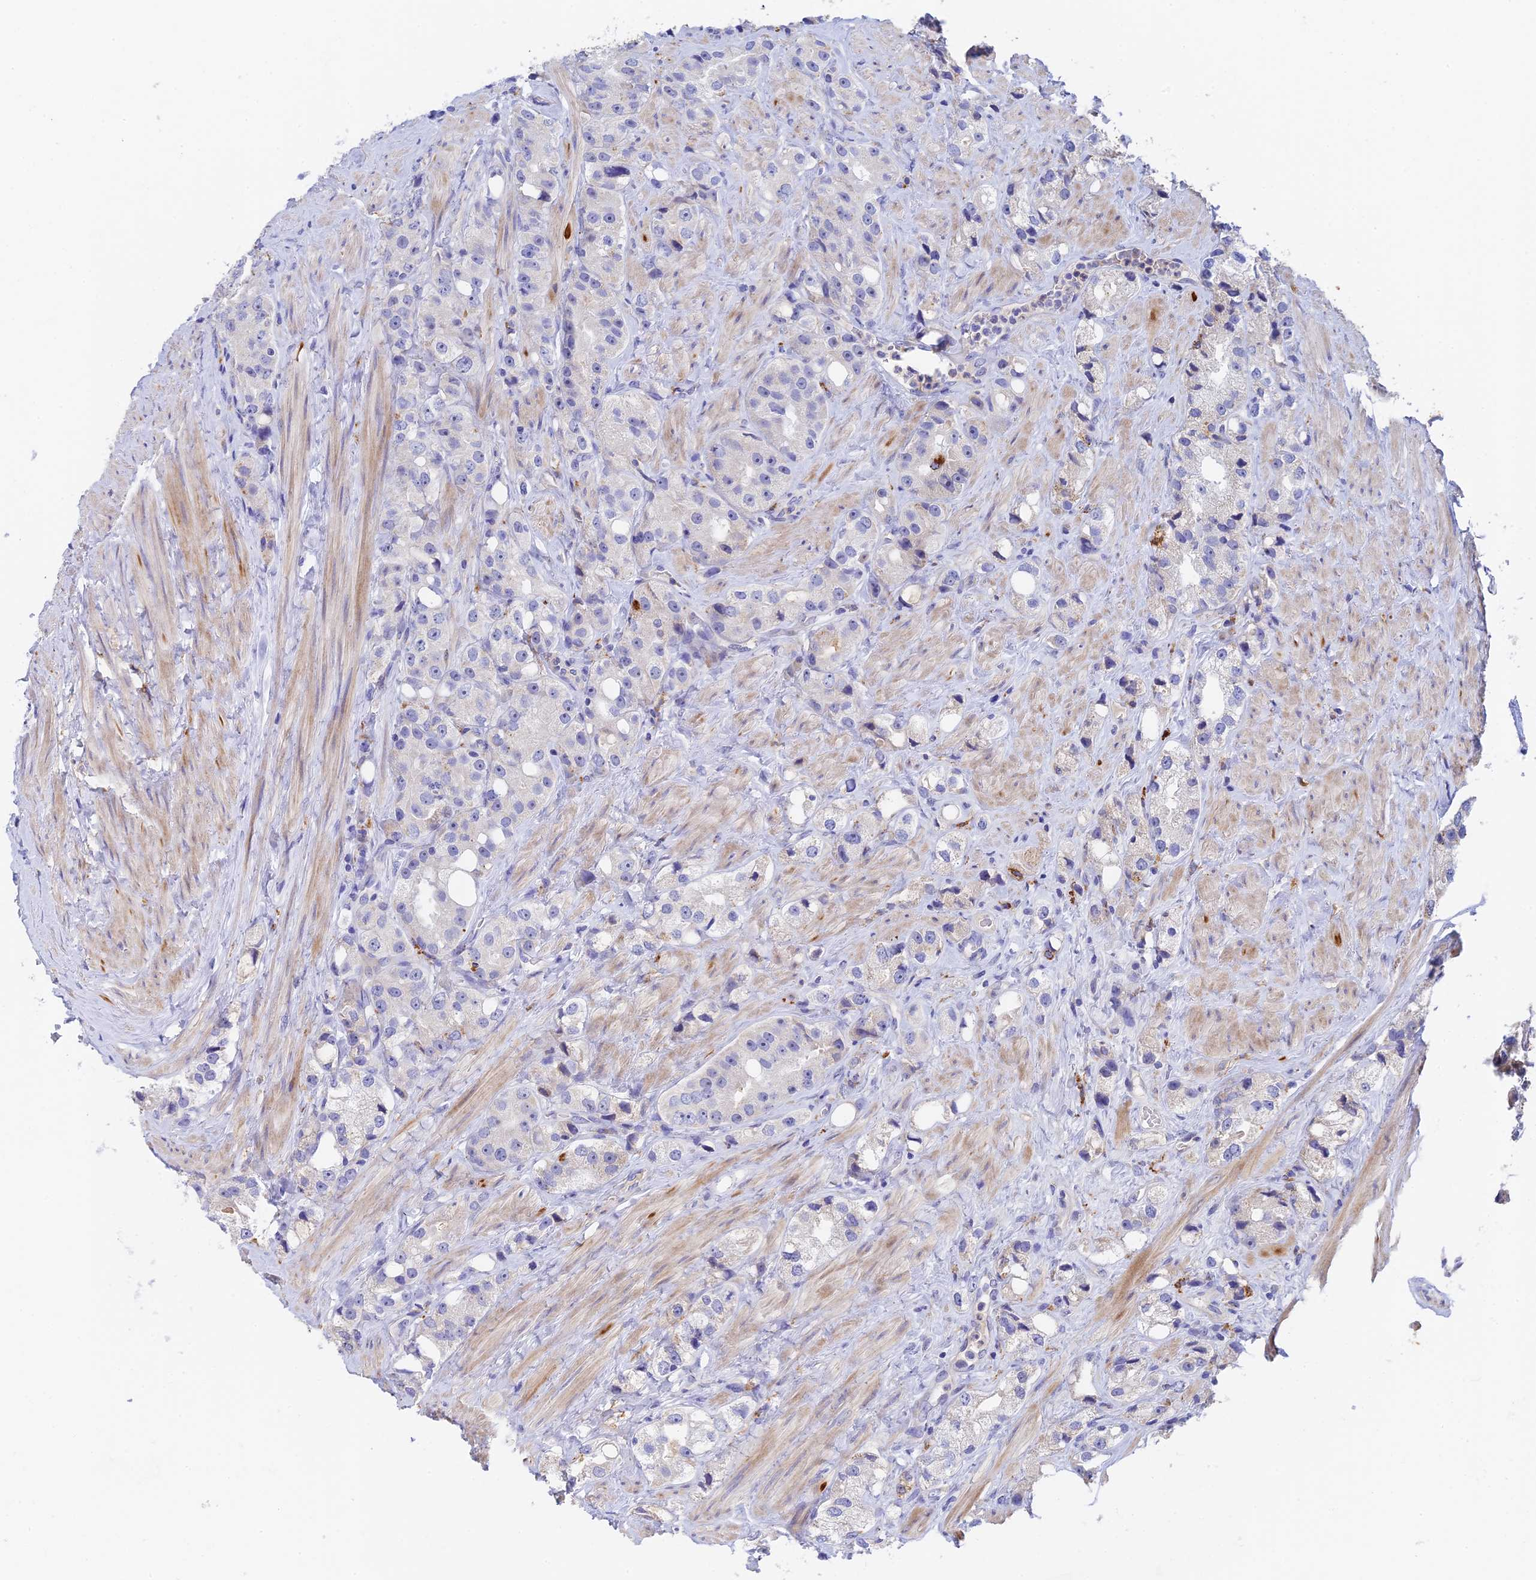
{"staining": {"intensity": "negative", "quantity": "none", "location": "none"}, "tissue": "prostate cancer", "cell_type": "Tumor cells", "image_type": "cancer", "snomed": [{"axis": "morphology", "description": "Adenocarcinoma, NOS"}, {"axis": "topography", "description": "Prostate"}], "caption": "A high-resolution micrograph shows immunohistochemistry (IHC) staining of prostate cancer (adenocarcinoma), which shows no significant expression in tumor cells. (Immunohistochemistry (ihc), brightfield microscopy, high magnification).", "gene": "RPGRIP1L", "patient": {"sex": "male", "age": 79}}